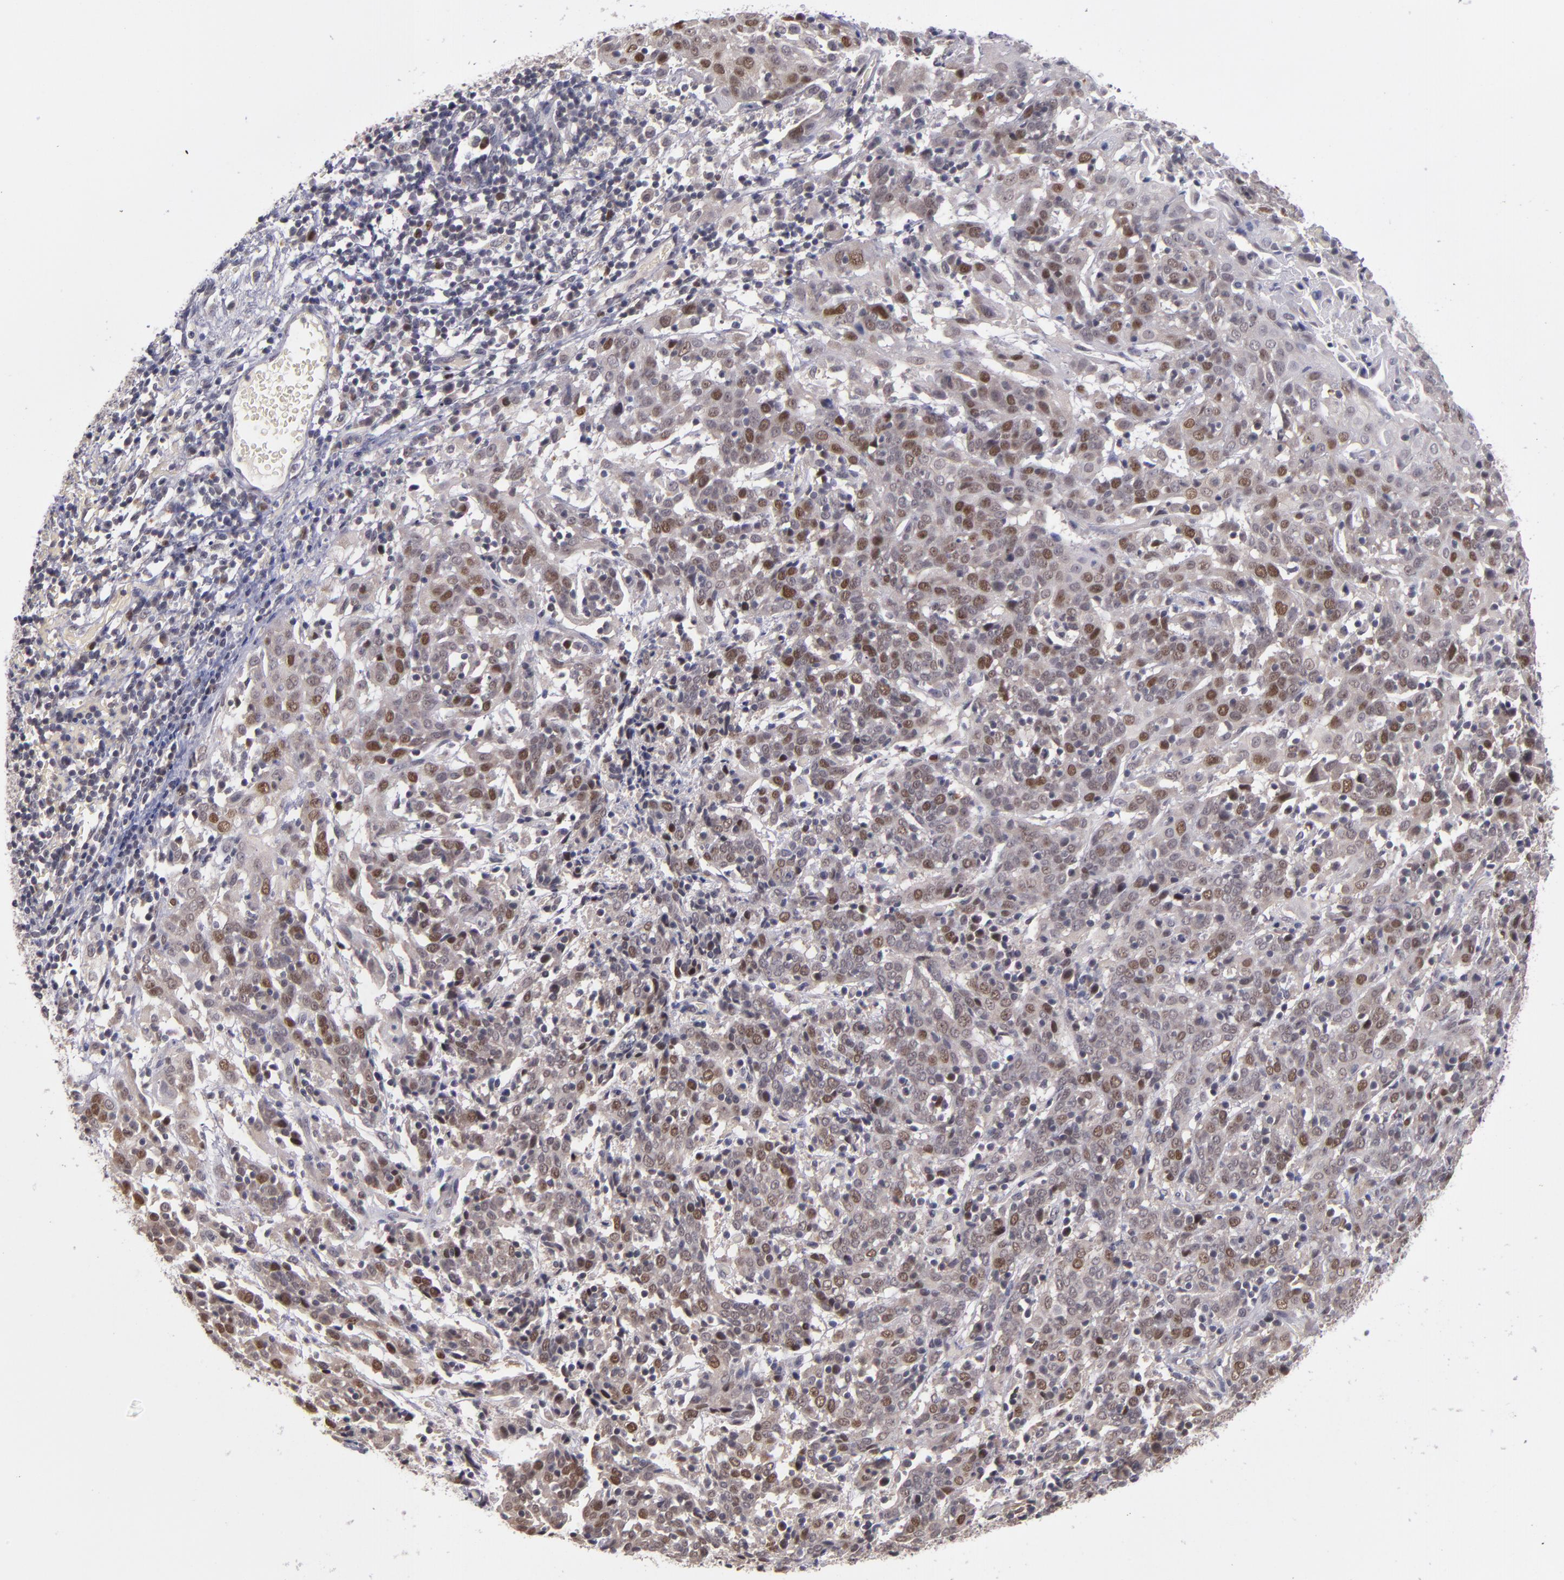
{"staining": {"intensity": "moderate", "quantity": "25%-75%", "location": "nuclear"}, "tissue": "cervical cancer", "cell_type": "Tumor cells", "image_type": "cancer", "snomed": [{"axis": "morphology", "description": "Normal tissue, NOS"}, {"axis": "morphology", "description": "Squamous cell carcinoma, NOS"}, {"axis": "topography", "description": "Cervix"}], "caption": "High-power microscopy captured an immunohistochemistry (IHC) micrograph of cervical cancer, revealing moderate nuclear positivity in about 25%-75% of tumor cells. (DAB IHC, brown staining for protein, blue staining for nuclei).", "gene": "CDC7", "patient": {"sex": "female", "age": 67}}